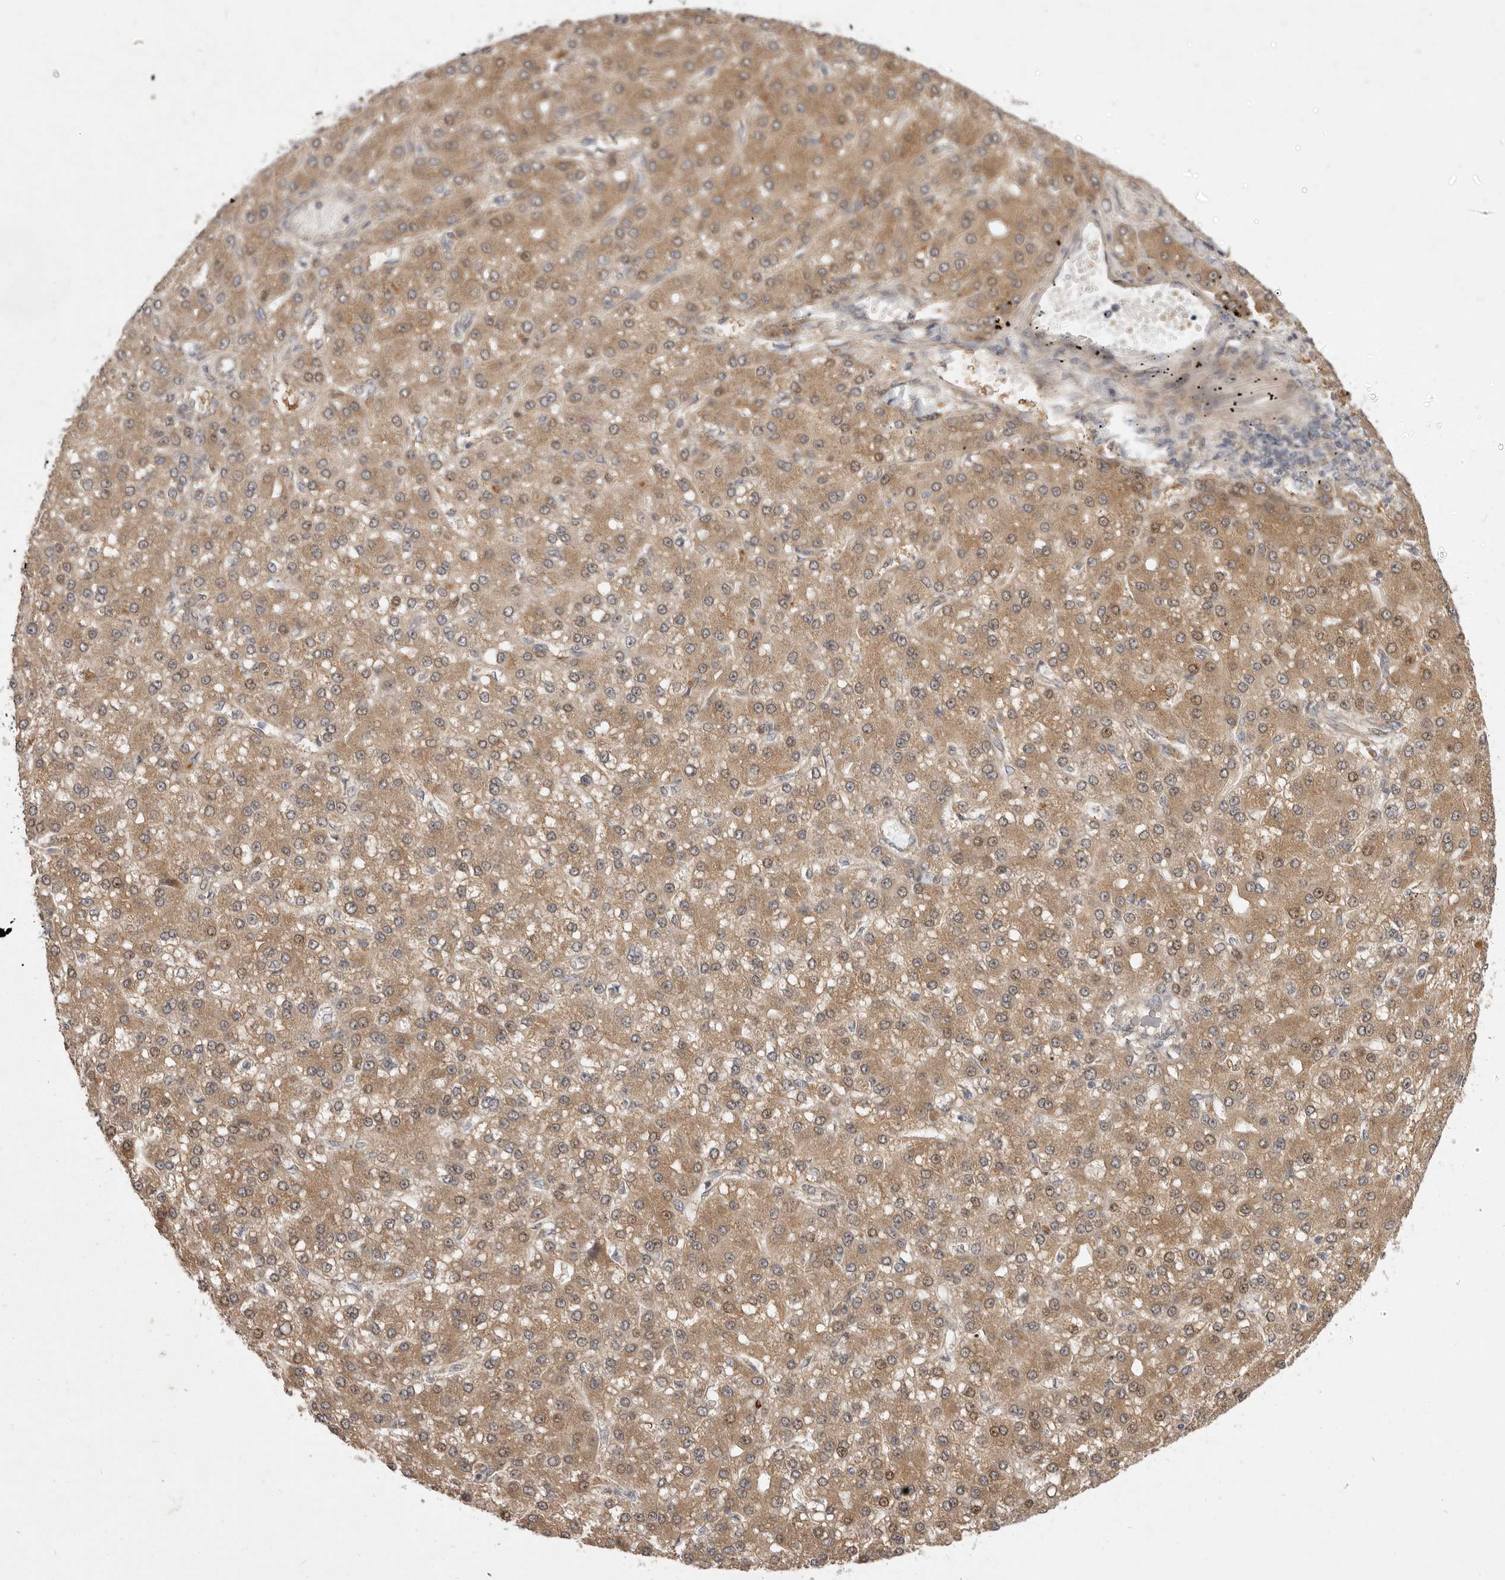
{"staining": {"intensity": "moderate", "quantity": ">75%", "location": "cytoplasmic/membranous,nuclear"}, "tissue": "liver cancer", "cell_type": "Tumor cells", "image_type": "cancer", "snomed": [{"axis": "morphology", "description": "Carcinoma, Hepatocellular, NOS"}, {"axis": "topography", "description": "Liver"}], "caption": "Immunohistochemistry (IHC) staining of liver cancer, which shows medium levels of moderate cytoplasmic/membranous and nuclear staining in approximately >75% of tumor cells indicating moderate cytoplasmic/membranous and nuclear protein expression. The staining was performed using DAB (brown) for protein detection and nuclei were counterstained in hematoxylin (blue).", "gene": "TBC1D8B", "patient": {"sex": "male", "age": 67}}